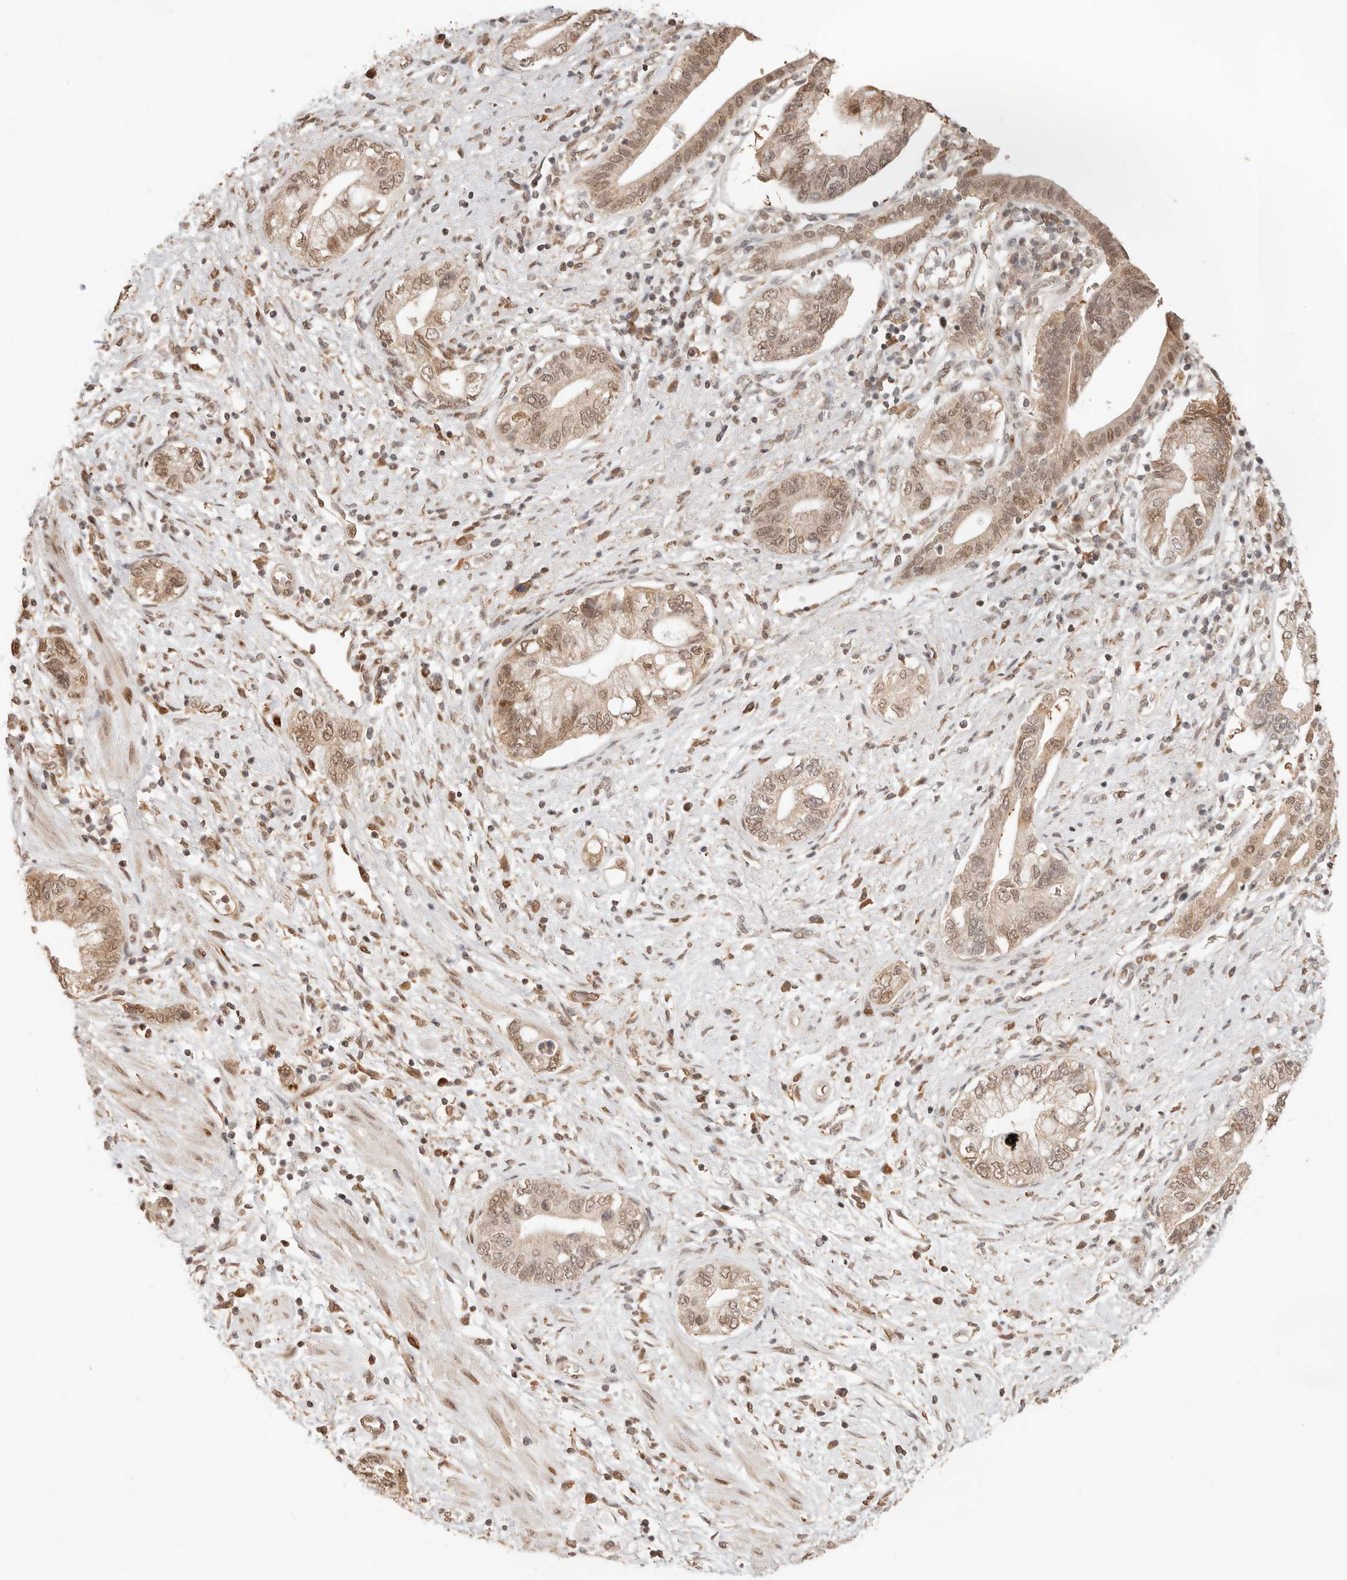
{"staining": {"intensity": "moderate", "quantity": ">75%", "location": "nuclear"}, "tissue": "pancreatic cancer", "cell_type": "Tumor cells", "image_type": "cancer", "snomed": [{"axis": "morphology", "description": "Adenocarcinoma, NOS"}, {"axis": "topography", "description": "Pancreas"}], "caption": "The photomicrograph demonstrates staining of pancreatic cancer (adenocarcinoma), revealing moderate nuclear protein positivity (brown color) within tumor cells.", "gene": "NPAS2", "patient": {"sex": "female", "age": 73}}